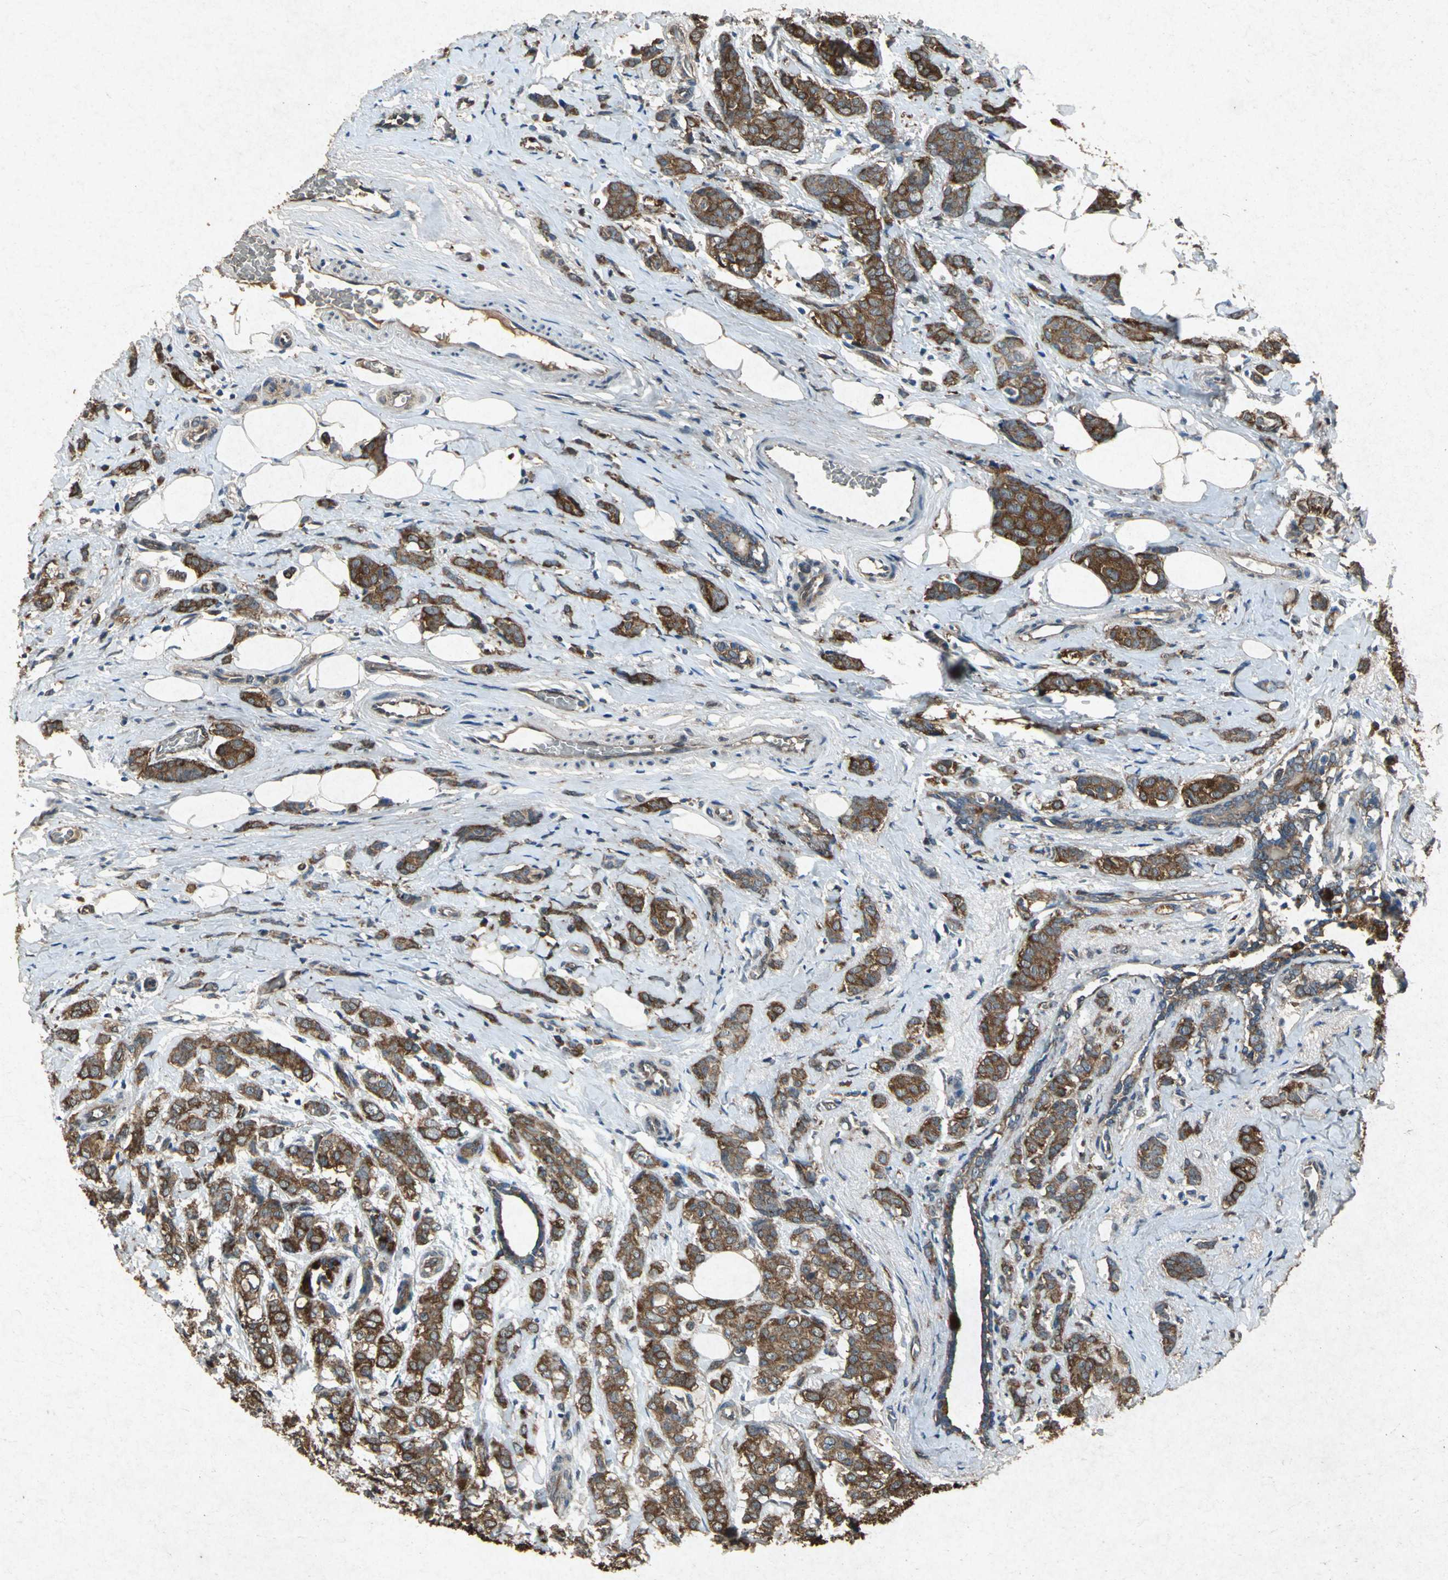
{"staining": {"intensity": "strong", "quantity": ">75%", "location": "cytoplasmic/membranous"}, "tissue": "breast cancer", "cell_type": "Tumor cells", "image_type": "cancer", "snomed": [{"axis": "morphology", "description": "Lobular carcinoma"}, {"axis": "topography", "description": "Breast"}], "caption": "Breast cancer (lobular carcinoma) stained with a protein marker shows strong staining in tumor cells.", "gene": "HSP90AB1", "patient": {"sex": "female", "age": 60}}